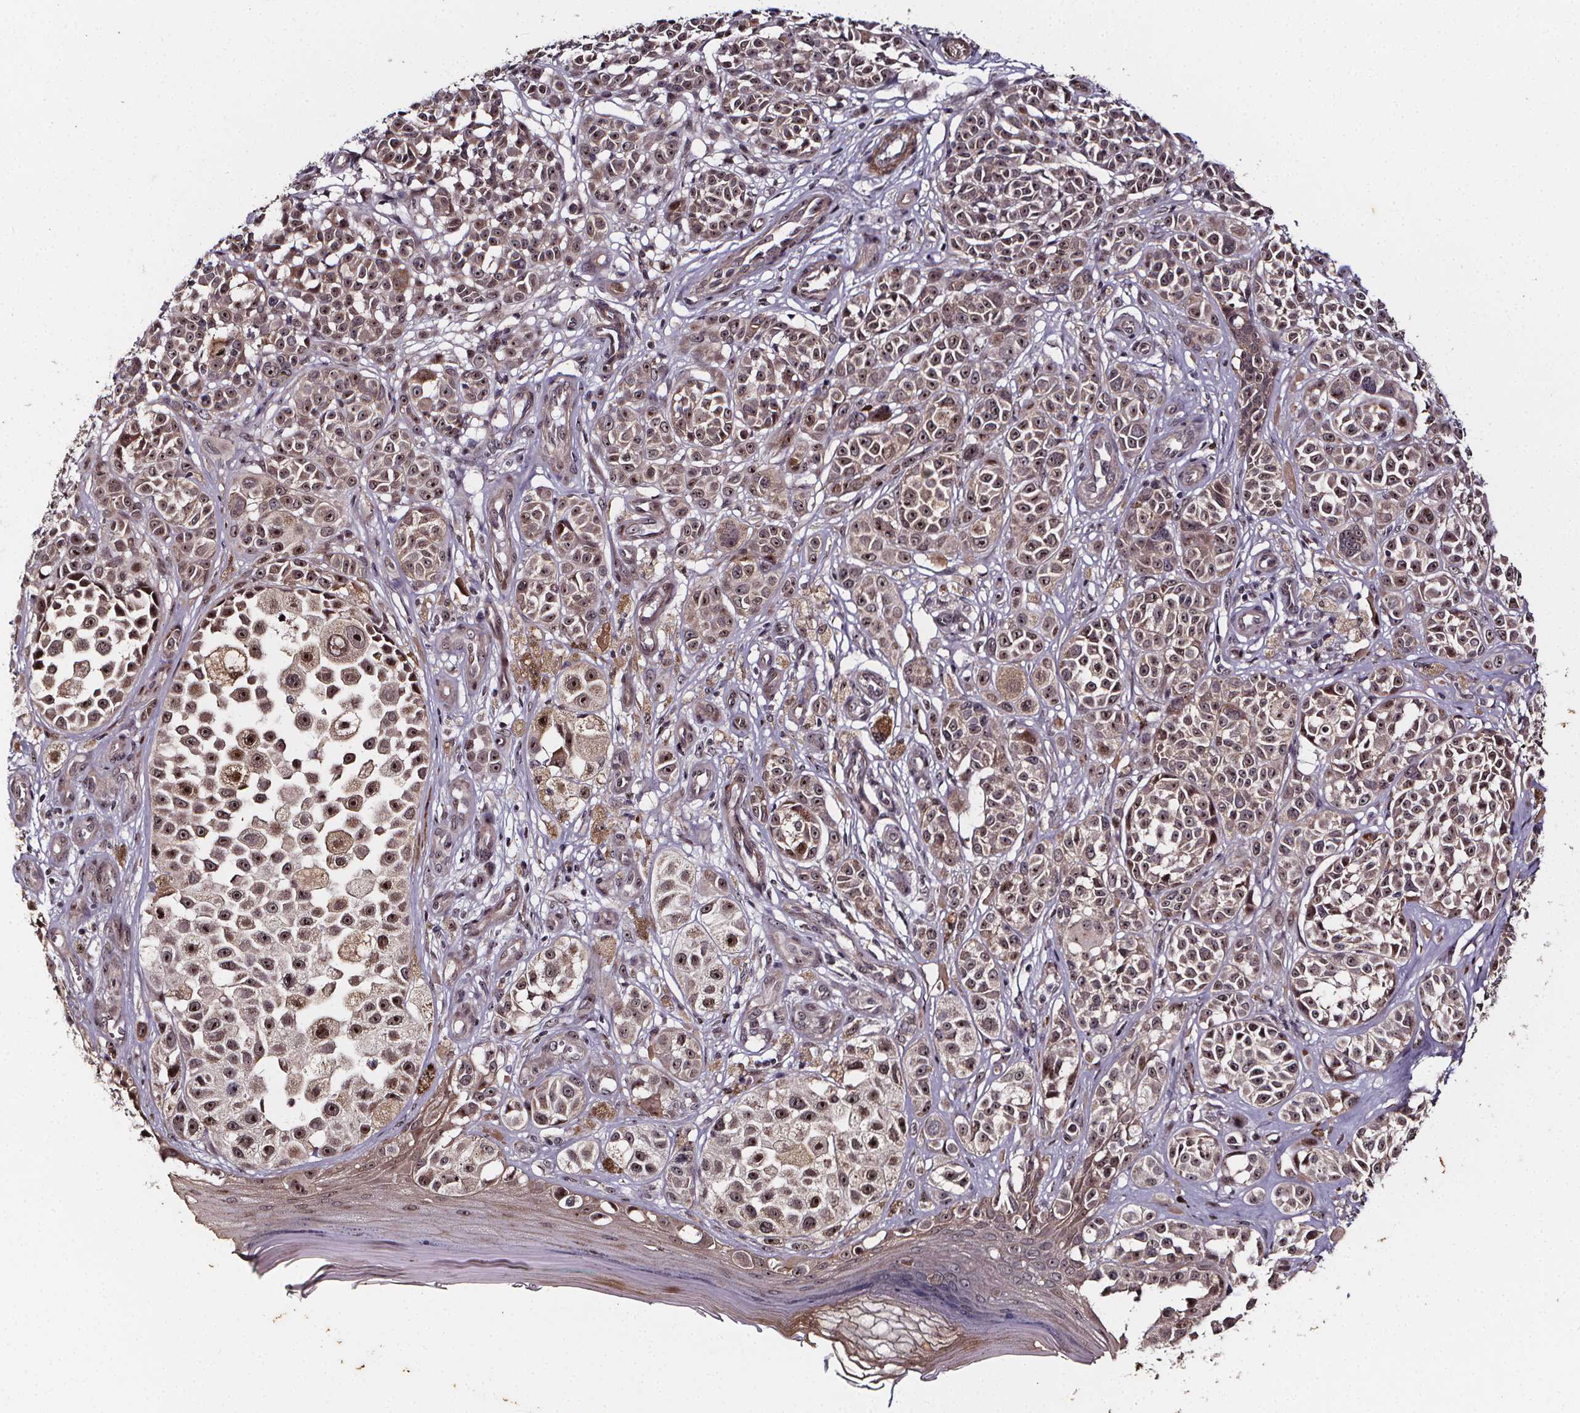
{"staining": {"intensity": "weak", "quantity": "25%-75%", "location": "nuclear"}, "tissue": "melanoma", "cell_type": "Tumor cells", "image_type": "cancer", "snomed": [{"axis": "morphology", "description": "Malignant melanoma, NOS"}, {"axis": "topography", "description": "Skin"}], "caption": "Melanoma stained for a protein exhibits weak nuclear positivity in tumor cells.", "gene": "DDIT3", "patient": {"sex": "female", "age": 90}}